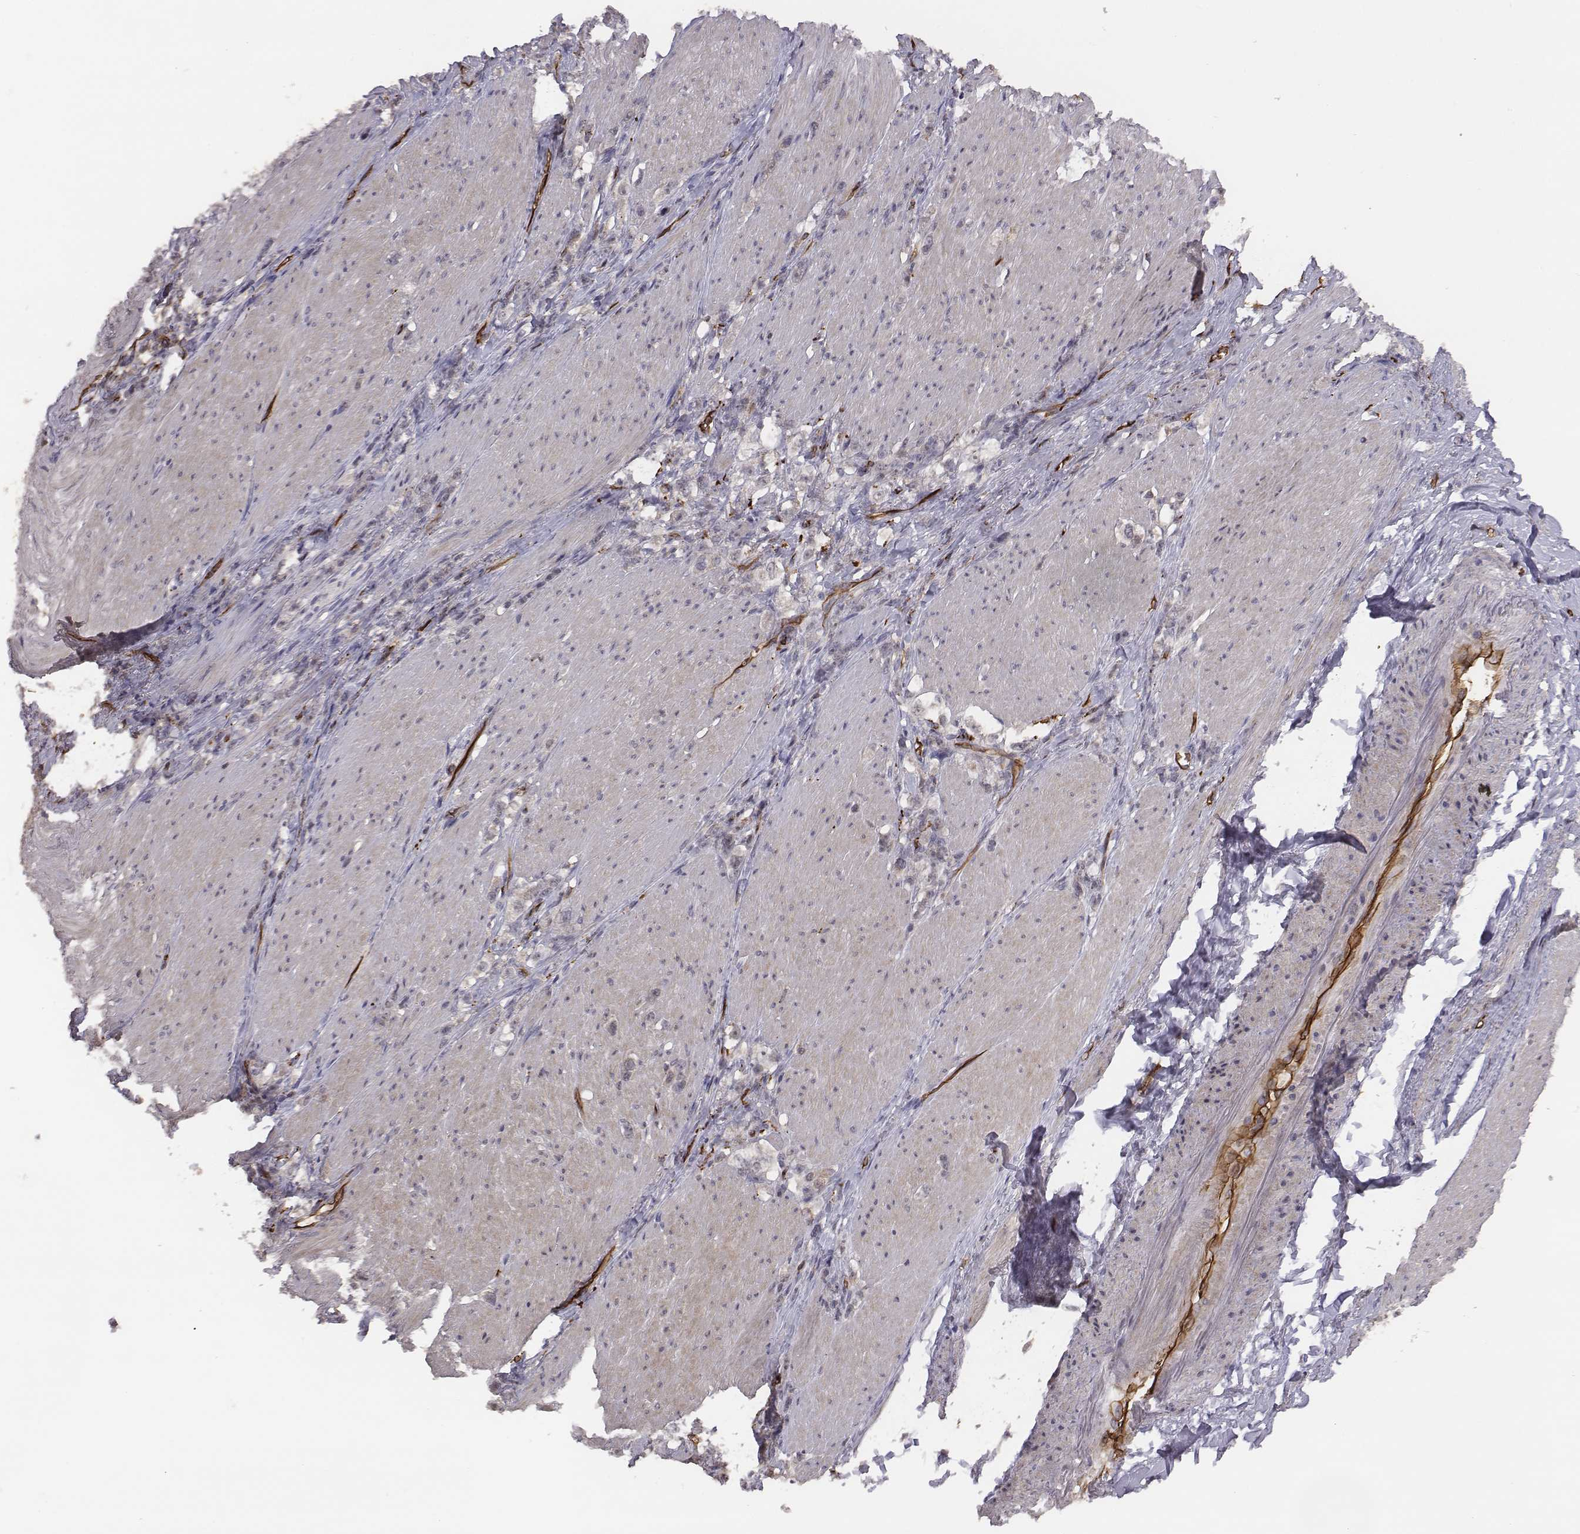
{"staining": {"intensity": "negative", "quantity": "none", "location": "none"}, "tissue": "stomach cancer", "cell_type": "Tumor cells", "image_type": "cancer", "snomed": [{"axis": "morphology", "description": "Adenocarcinoma, NOS"}, {"axis": "topography", "description": "Stomach, lower"}], "caption": "There is no significant expression in tumor cells of stomach adenocarcinoma. Nuclei are stained in blue.", "gene": "PTPRG", "patient": {"sex": "male", "age": 88}}